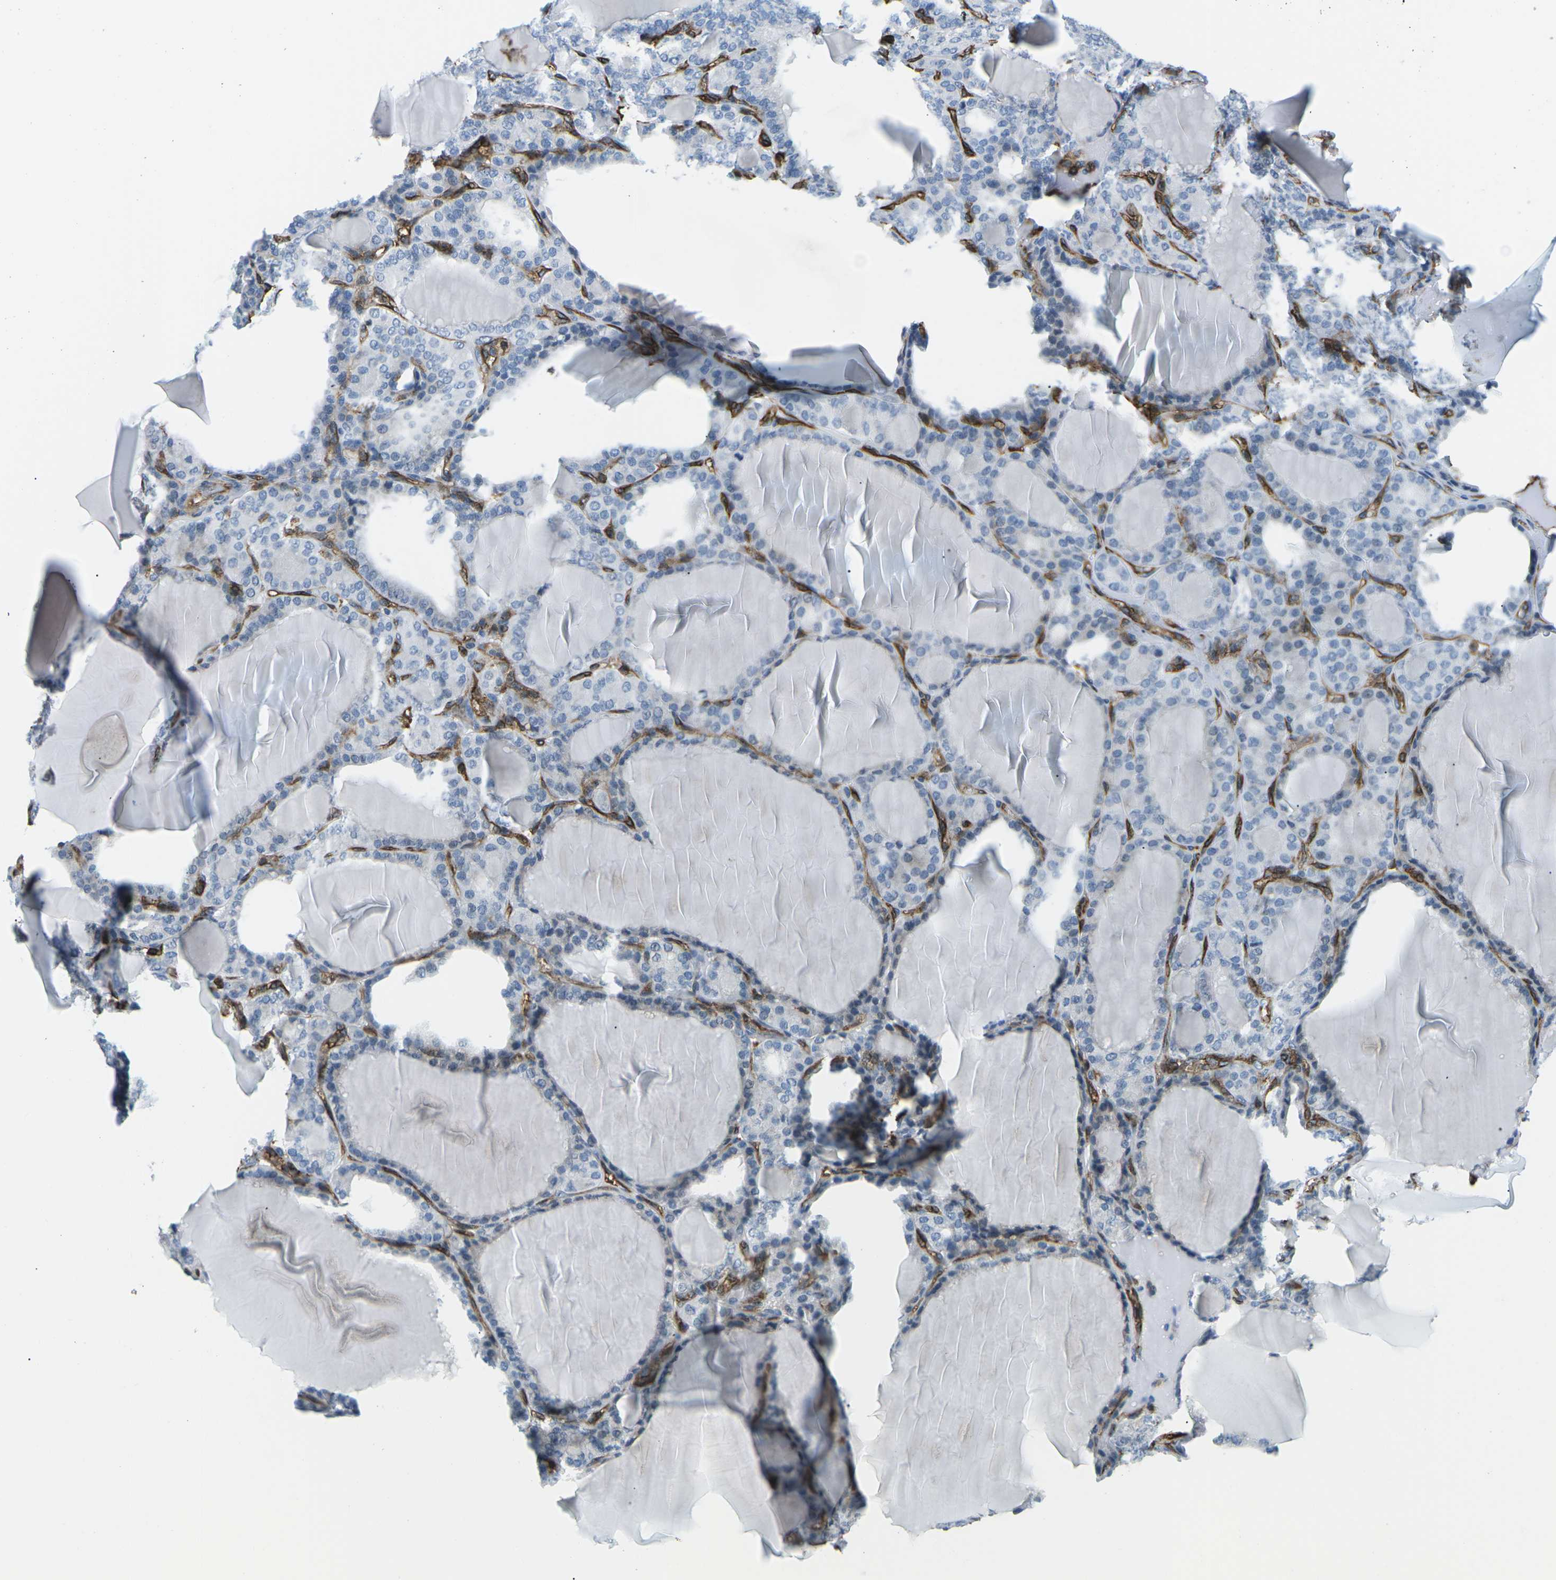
{"staining": {"intensity": "moderate", "quantity": "<25%", "location": "cytoplasmic/membranous"}, "tissue": "thyroid gland", "cell_type": "Glandular cells", "image_type": "normal", "snomed": [{"axis": "morphology", "description": "Normal tissue, NOS"}, {"axis": "topography", "description": "Thyroid gland"}], "caption": "Moderate cytoplasmic/membranous protein positivity is present in about <25% of glandular cells in thyroid gland.", "gene": "HLA", "patient": {"sex": "female", "age": 28}}